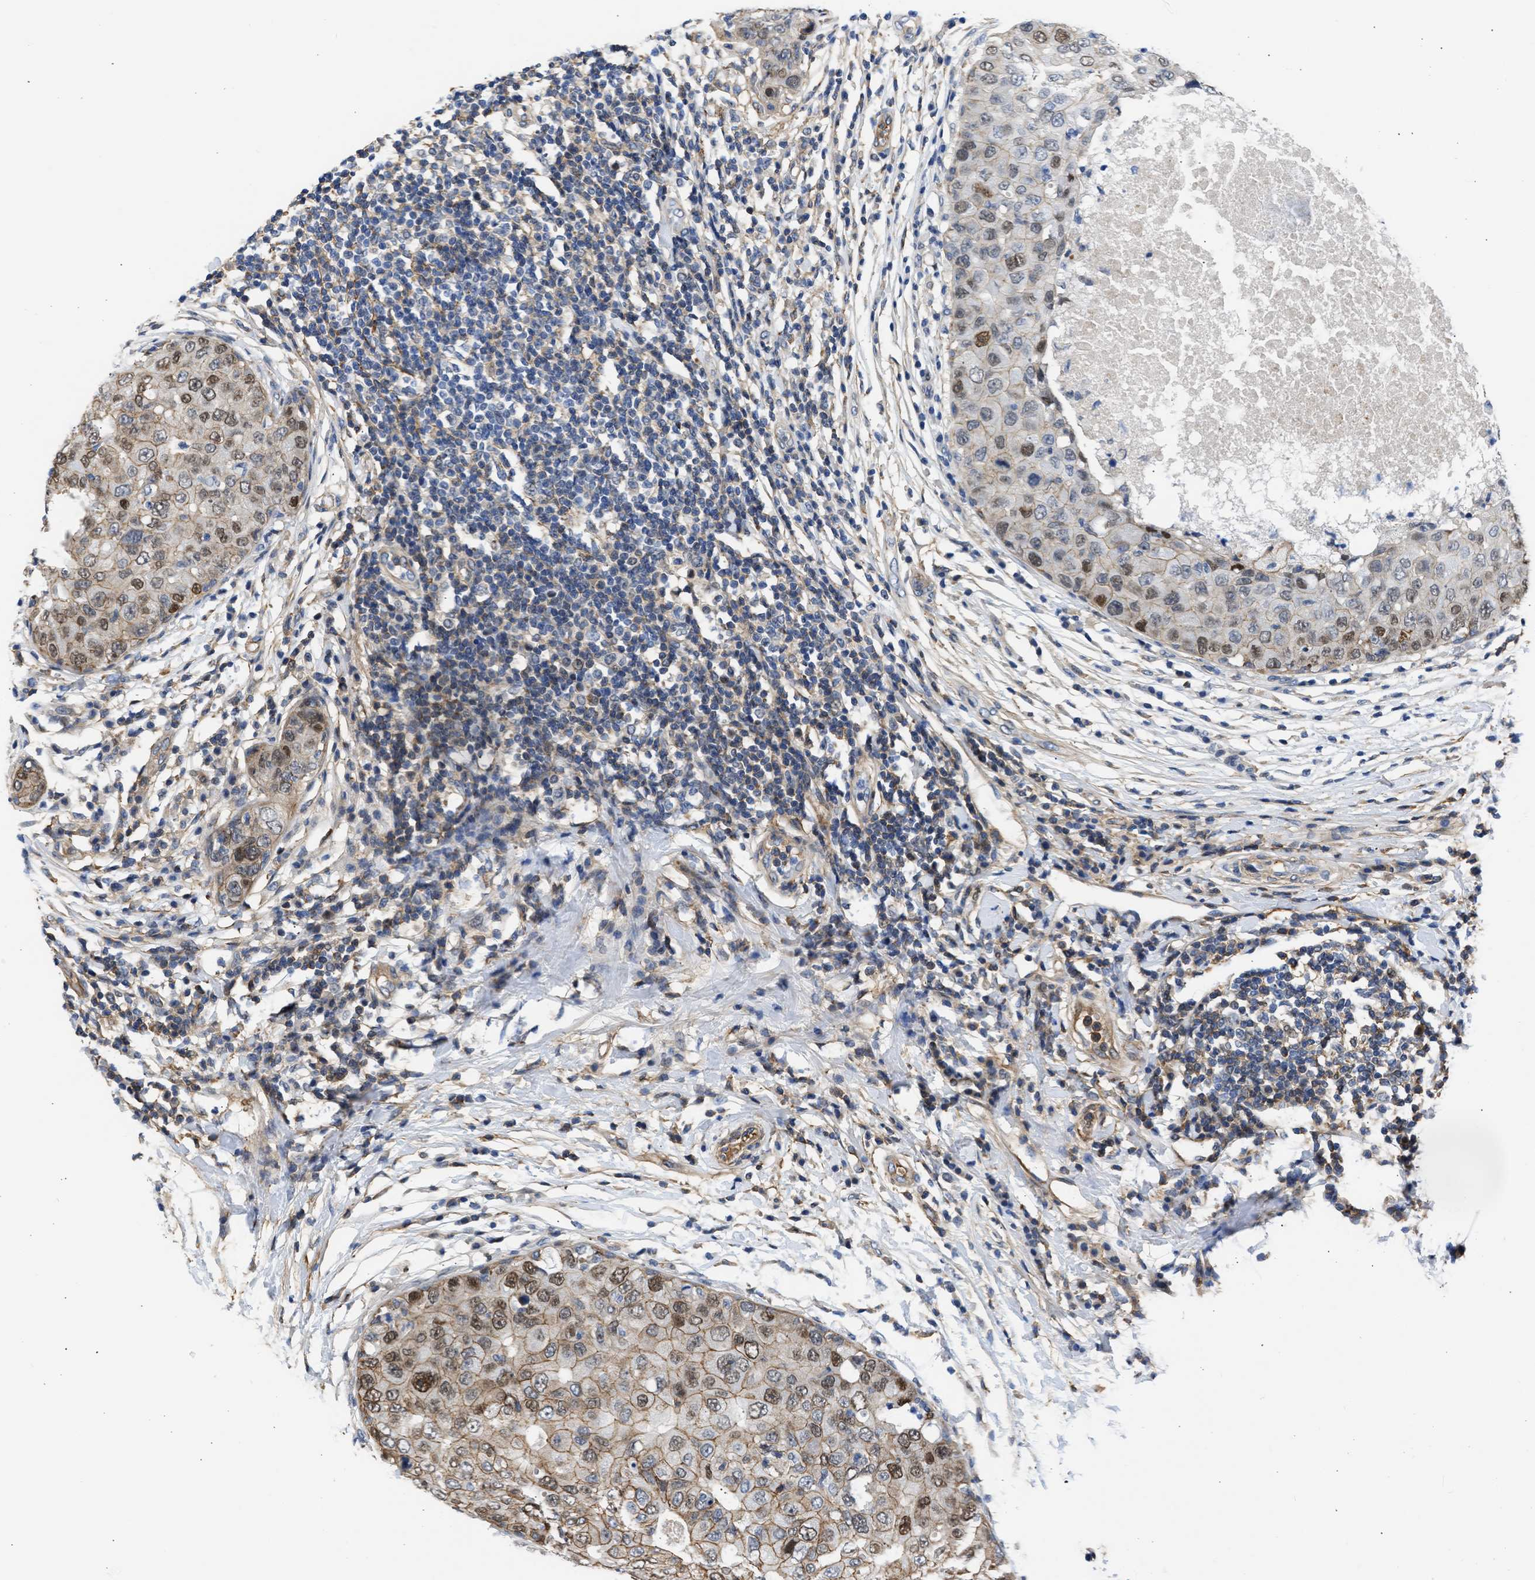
{"staining": {"intensity": "strong", "quantity": "25%-75%", "location": "cytoplasmic/membranous,nuclear"}, "tissue": "breast cancer", "cell_type": "Tumor cells", "image_type": "cancer", "snomed": [{"axis": "morphology", "description": "Duct carcinoma"}, {"axis": "topography", "description": "Breast"}], "caption": "This is an image of immunohistochemistry staining of breast infiltrating ductal carcinoma, which shows strong staining in the cytoplasmic/membranous and nuclear of tumor cells.", "gene": "MAS1L", "patient": {"sex": "female", "age": 27}}